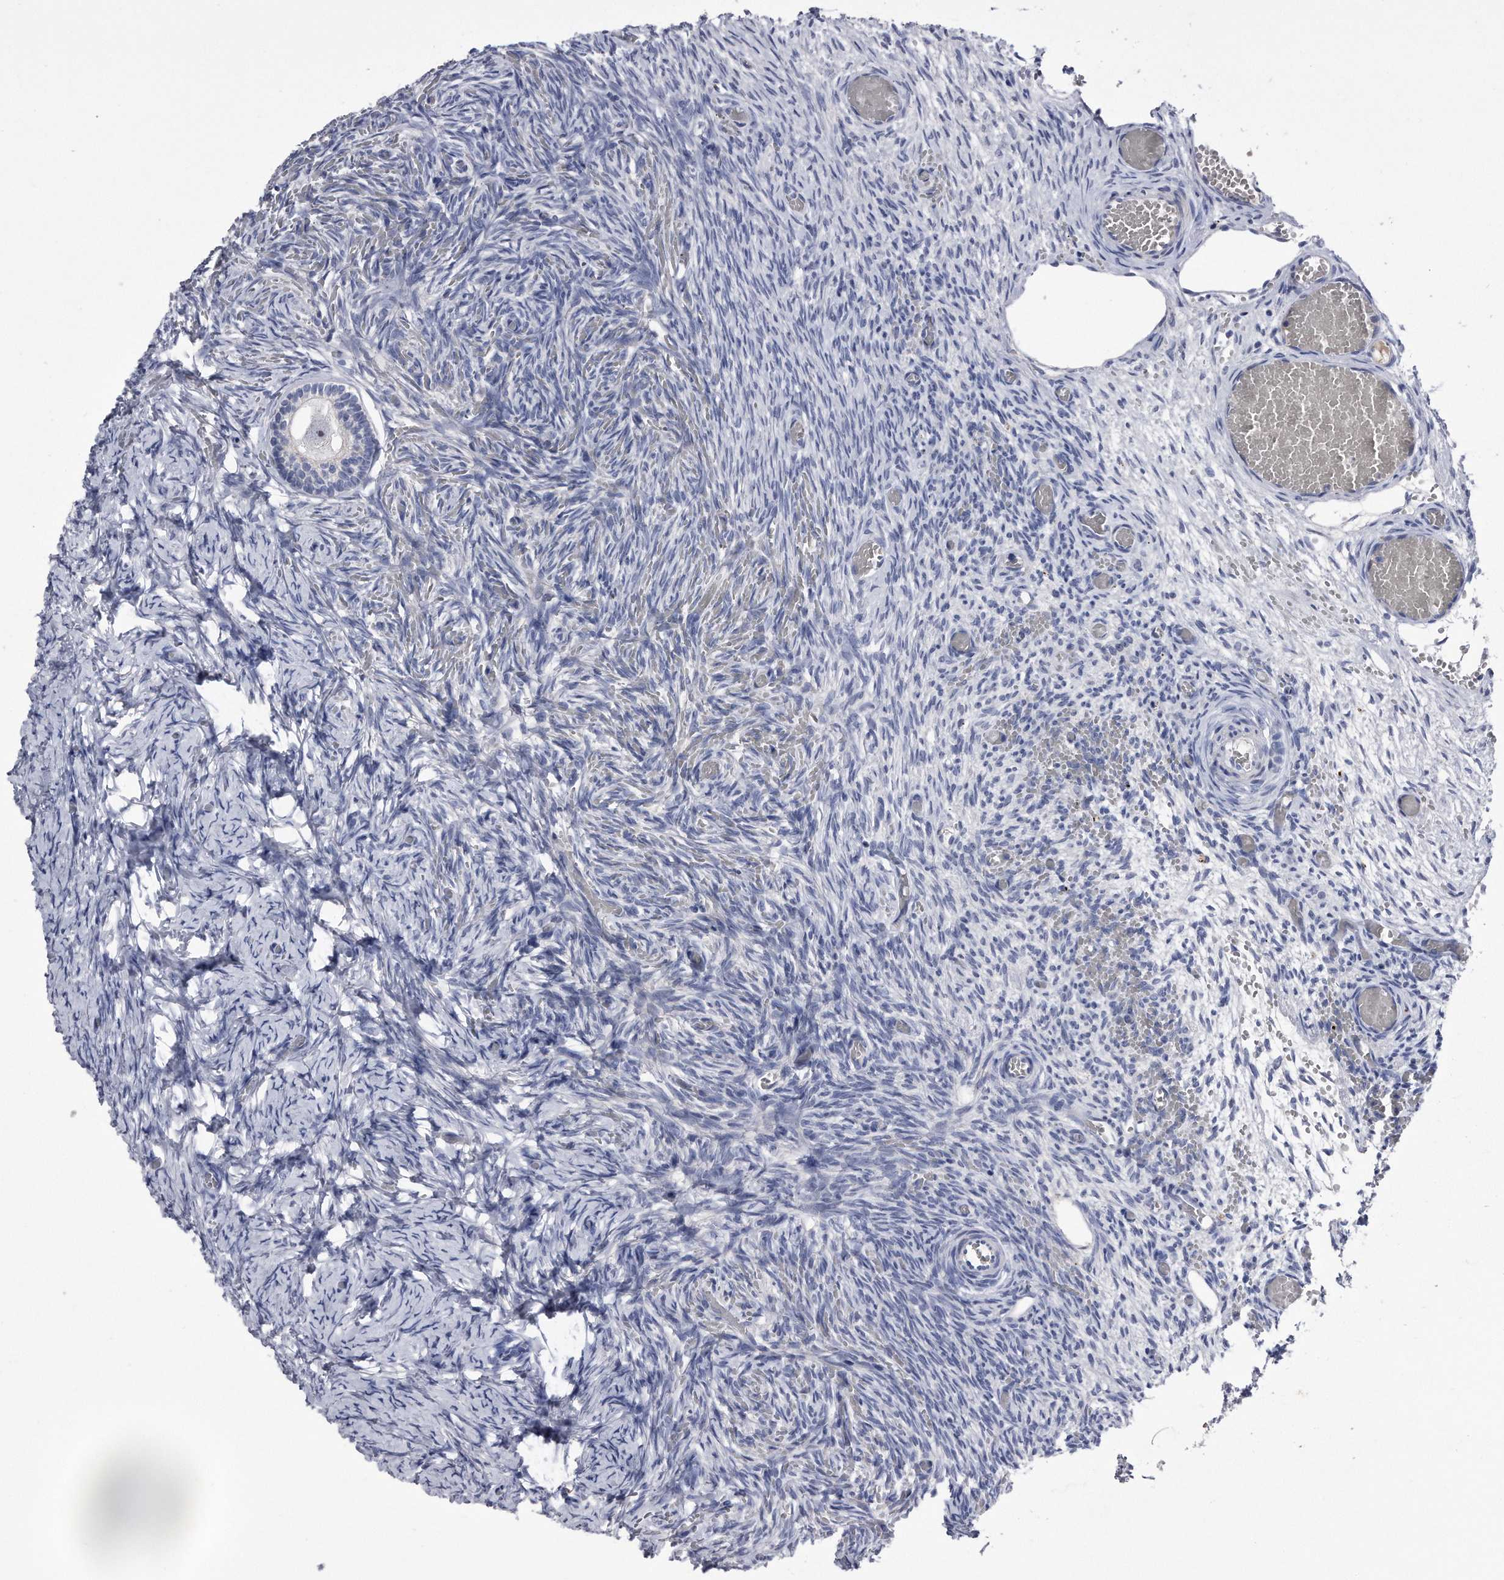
{"staining": {"intensity": "negative", "quantity": "none", "location": "none"}, "tissue": "ovary", "cell_type": "Follicle cells", "image_type": "normal", "snomed": [{"axis": "morphology", "description": "Adenocarcinoma, NOS"}, {"axis": "topography", "description": "Endometrium"}], "caption": "Follicle cells show no significant protein expression in benign ovary. (Immunohistochemistry (ihc), brightfield microscopy, high magnification).", "gene": "KCTD8", "patient": {"sex": "female", "age": 32}}